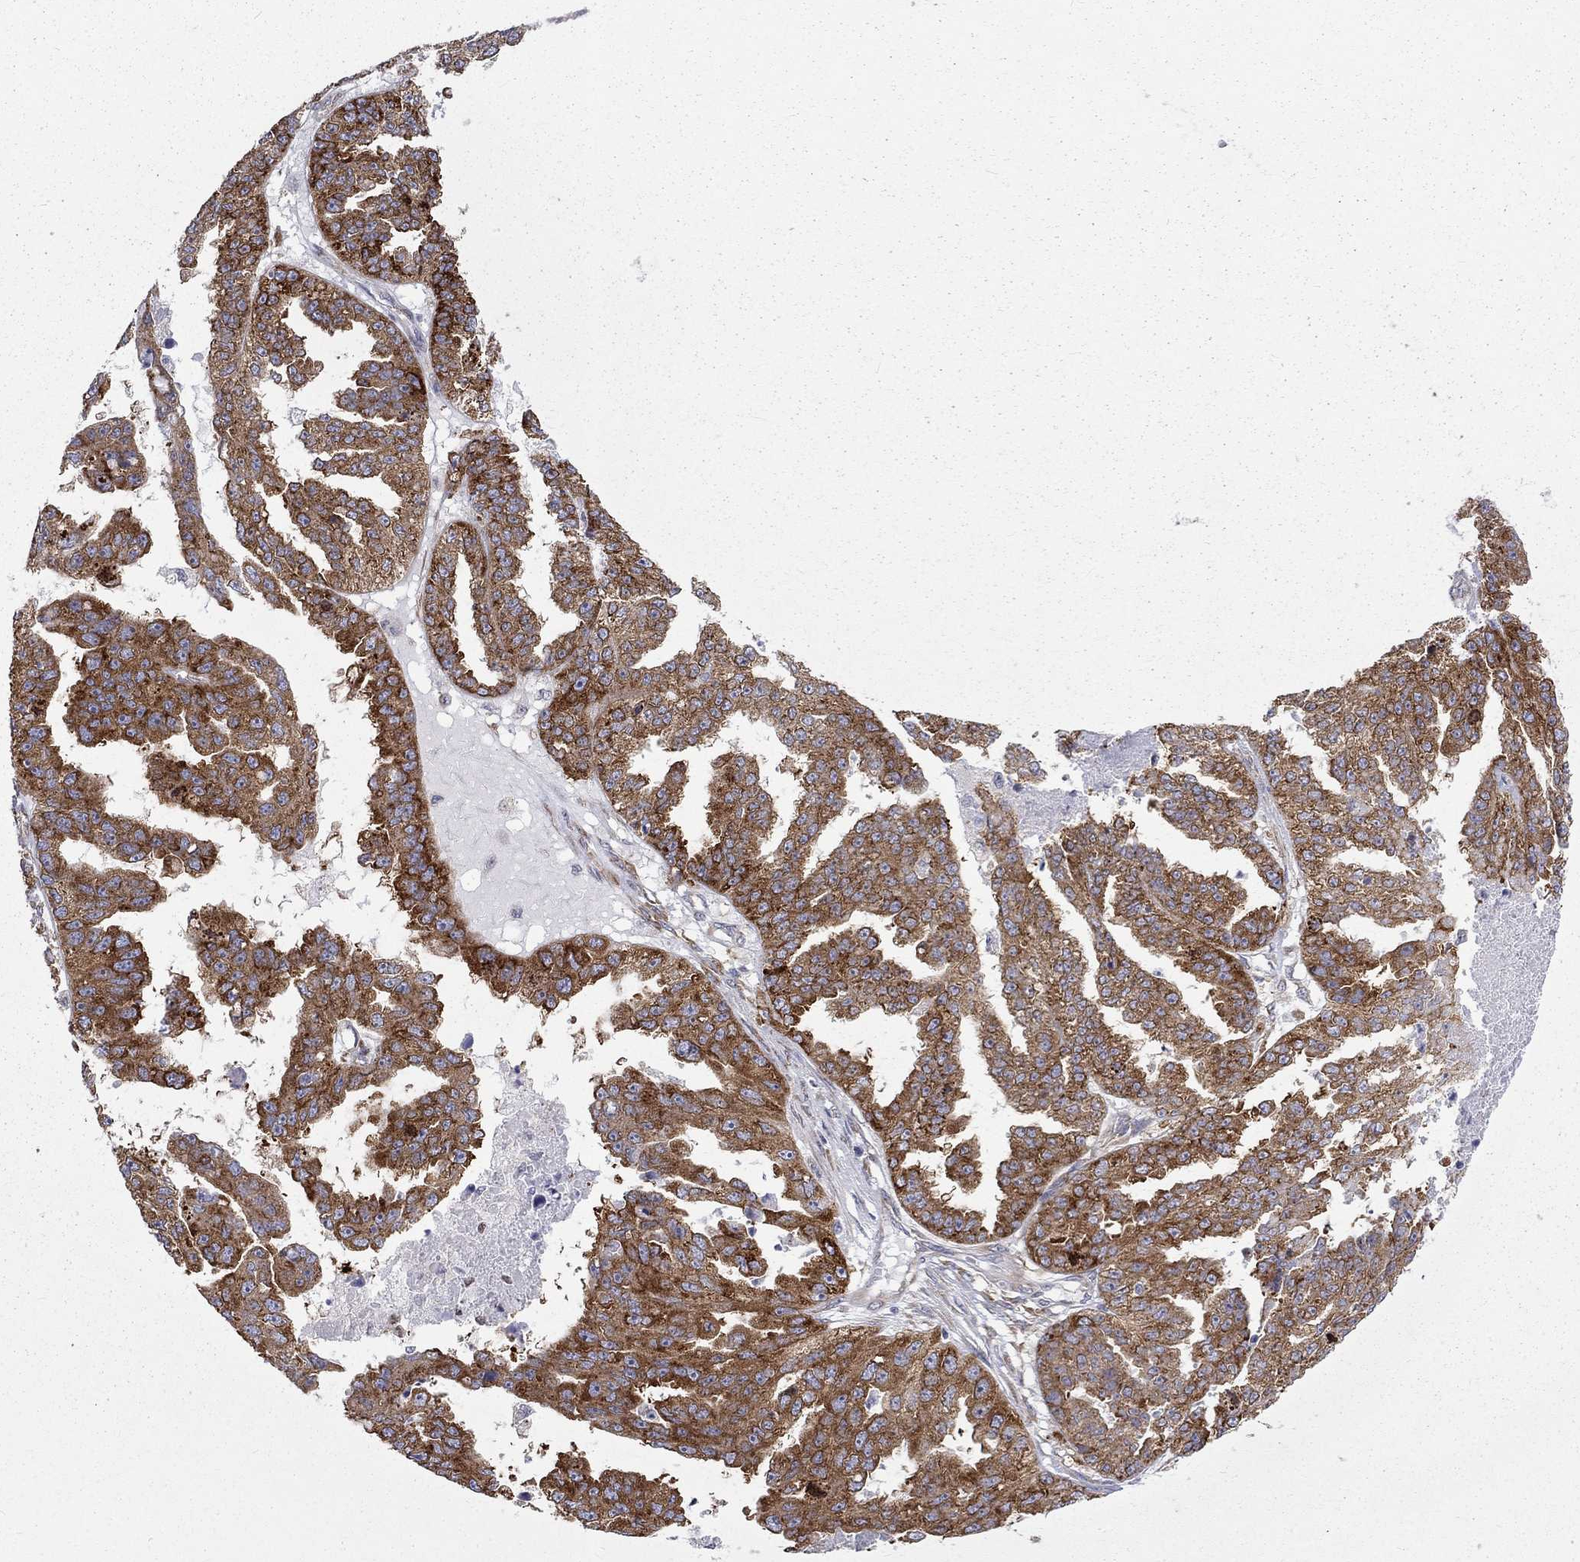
{"staining": {"intensity": "strong", "quantity": ">75%", "location": "cytoplasmic/membranous"}, "tissue": "ovarian cancer", "cell_type": "Tumor cells", "image_type": "cancer", "snomed": [{"axis": "morphology", "description": "Cystadenocarcinoma, serous, NOS"}, {"axis": "topography", "description": "Ovary"}], "caption": "Immunohistochemical staining of ovarian serous cystadenocarcinoma displays strong cytoplasmic/membranous protein positivity in approximately >75% of tumor cells.", "gene": "PABPC4", "patient": {"sex": "female", "age": 58}}